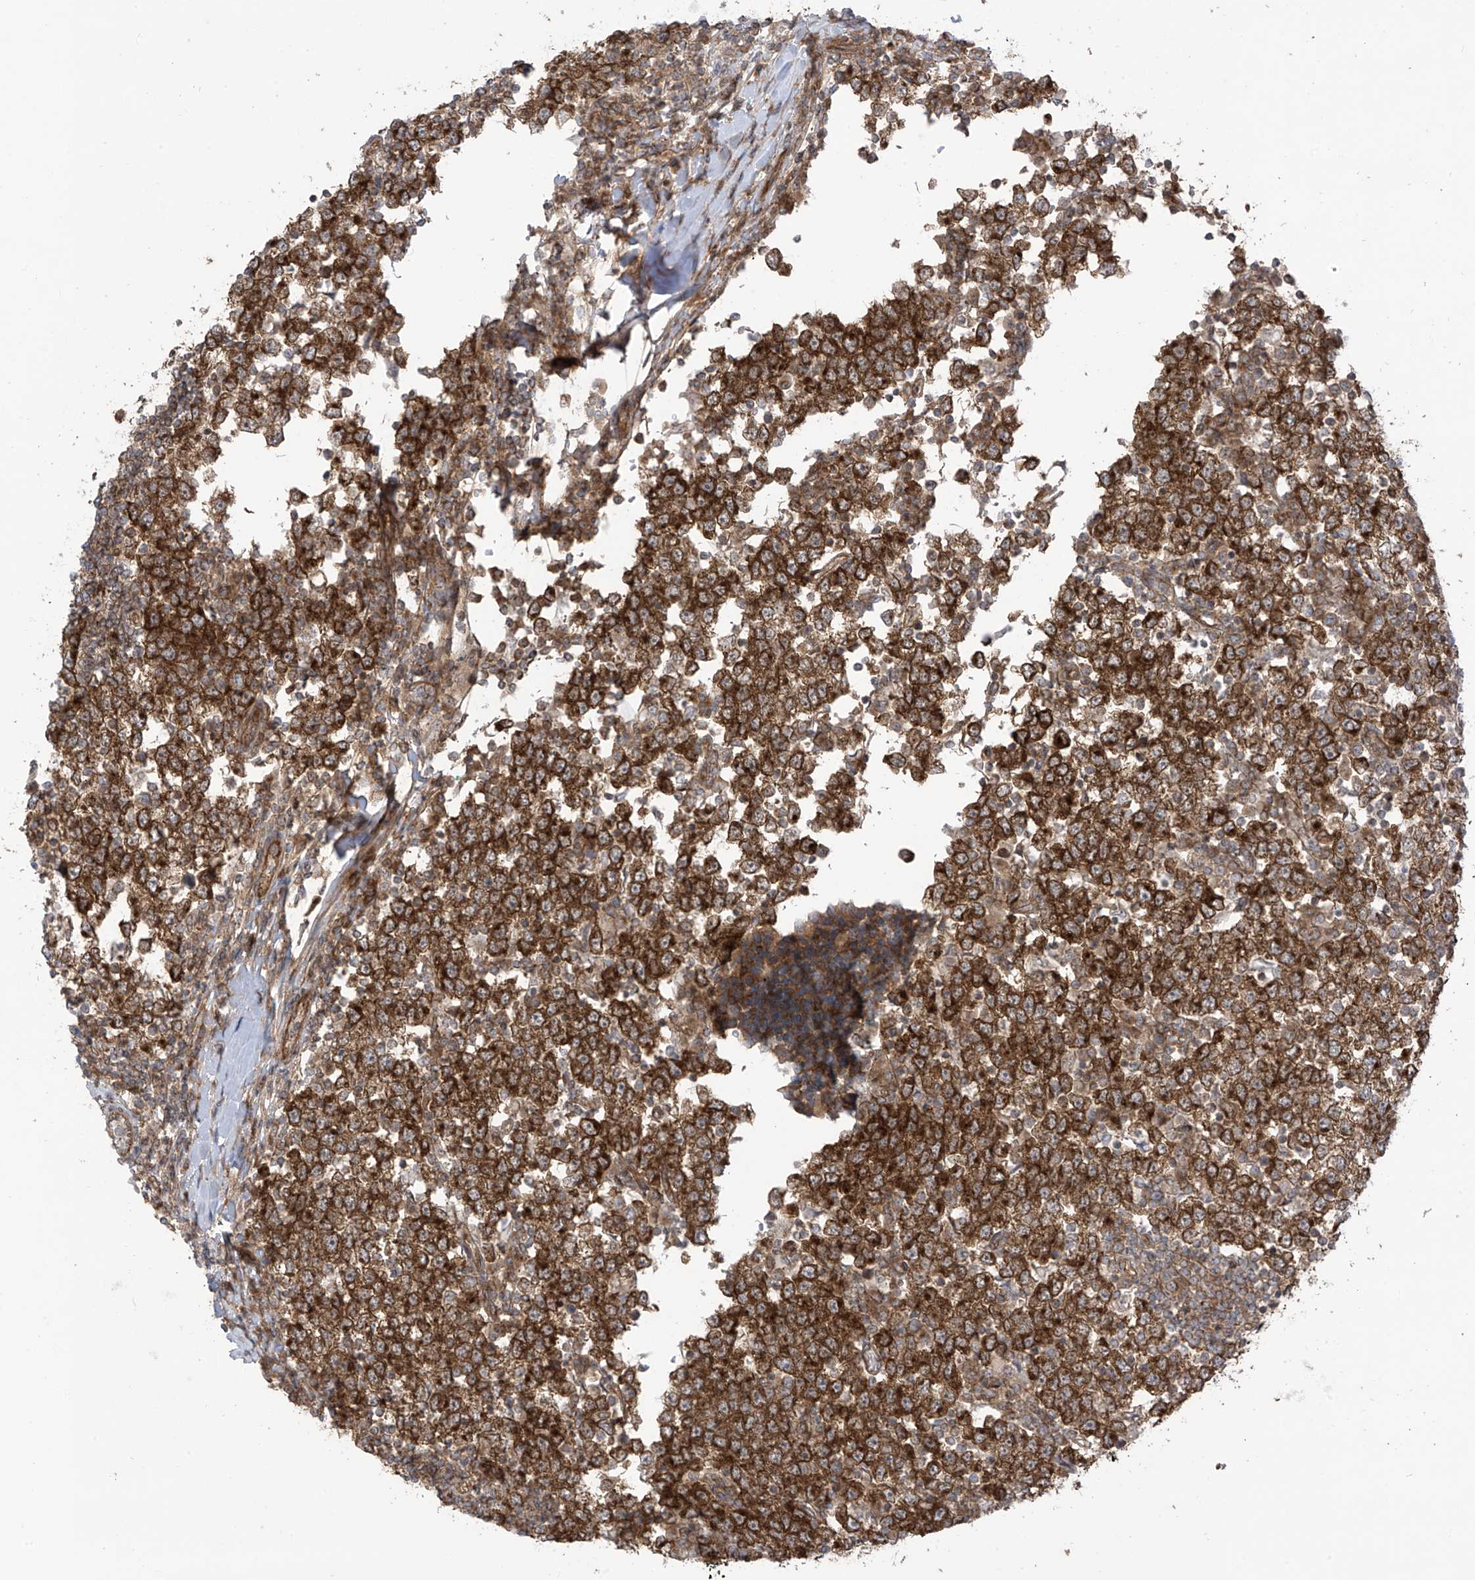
{"staining": {"intensity": "strong", "quantity": ">75%", "location": "cytoplasmic/membranous"}, "tissue": "testis cancer", "cell_type": "Tumor cells", "image_type": "cancer", "snomed": [{"axis": "morphology", "description": "Seminoma, NOS"}, {"axis": "topography", "description": "Testis"}], "caption": "Strong cytoplasmic/membranous positivity is present in approximately >75% of tumor cells in seminoma (testis).", "gene": "REPS1", "patient": {"sex": "male", "age": 65}}